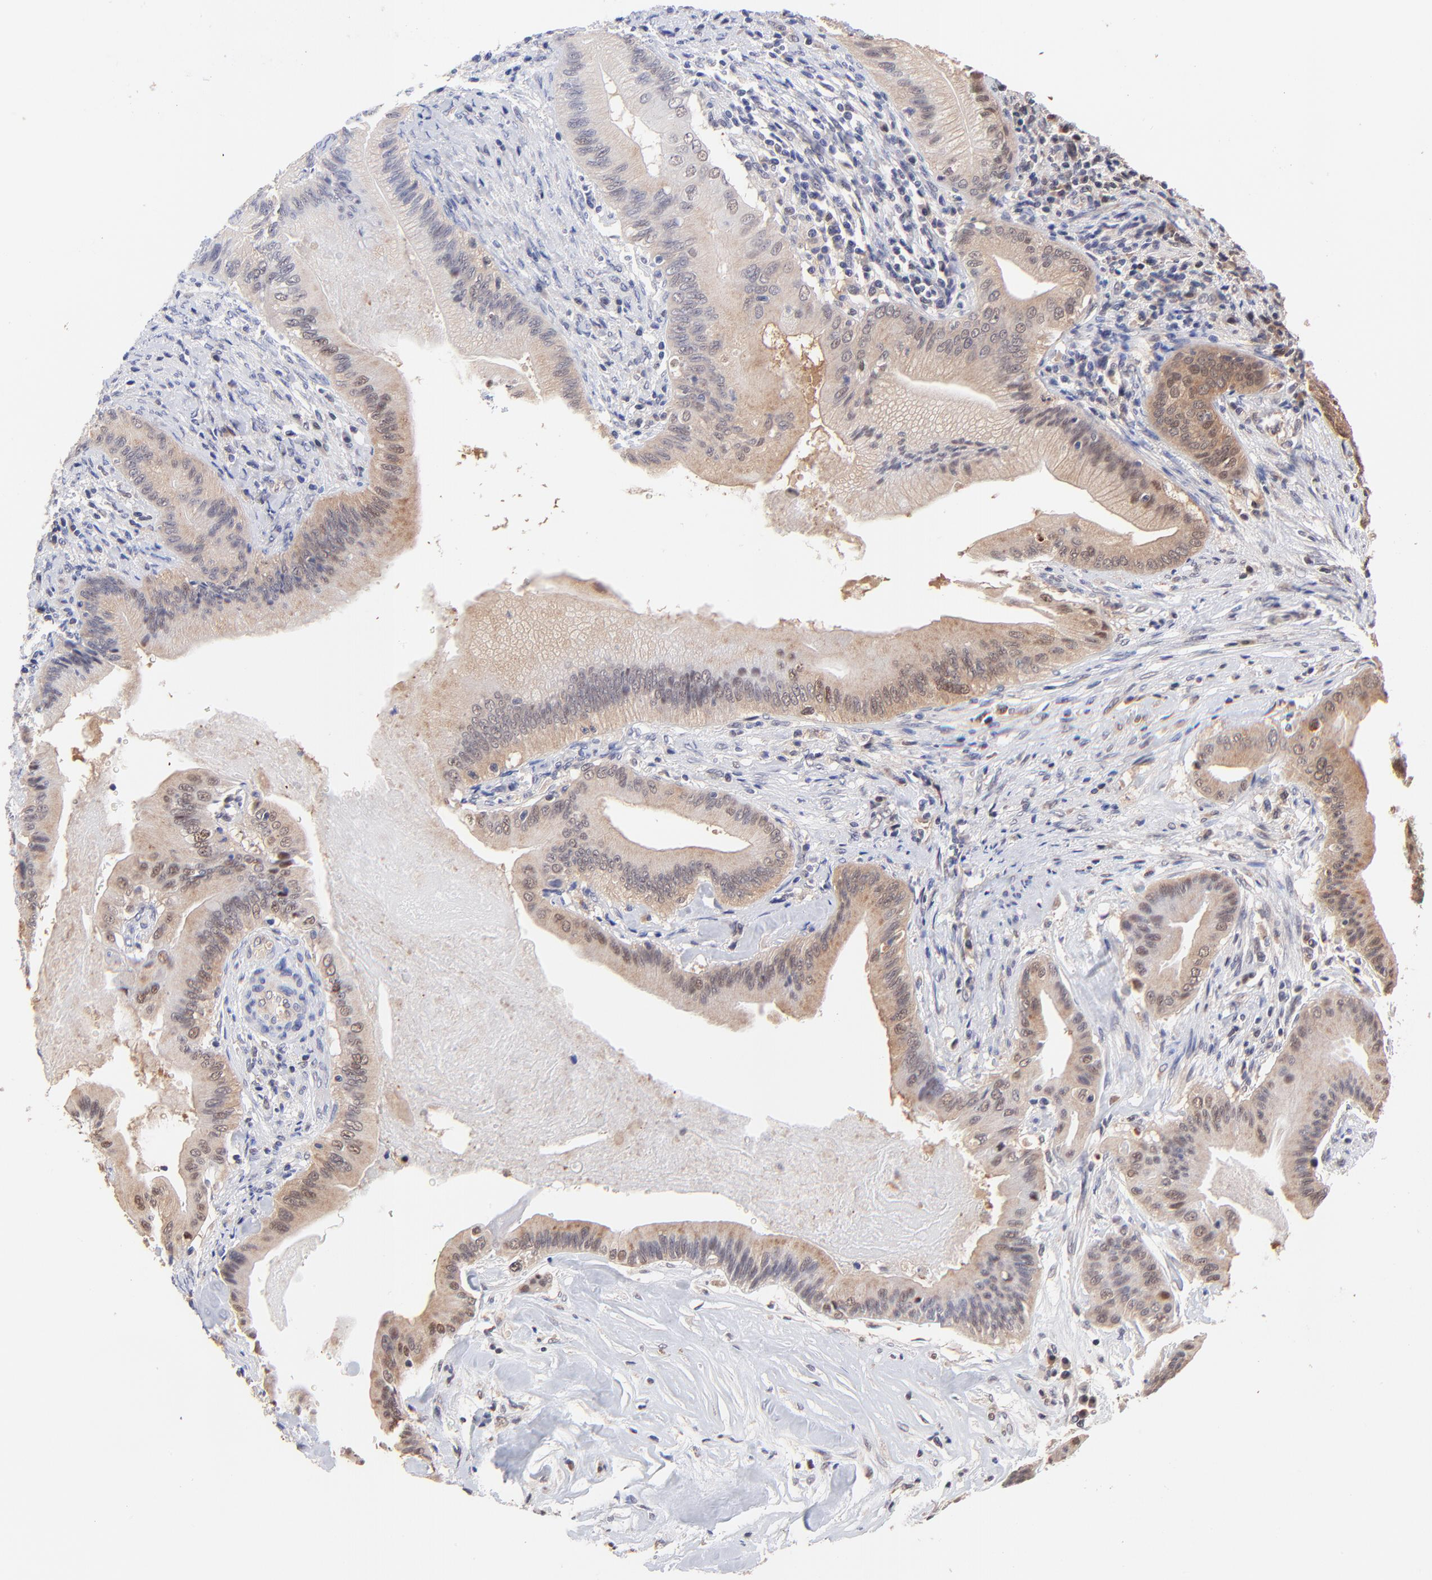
{"staining": {"intensity": "moderate", "quantity": ">75%", "location": "cytoplasmic/membranous"}, "tissue": "liver cancer", "cell_type": "Tumor cells", "image_type": "cancer", "snomed": [{"axis": "morphology", "description": "Cholangiocarcinoma"}, {"axis": "topography", "description": "Liver"}], "caption": "Immunohistochemical staining of human liver cancer (cholangiocarcinoma) demonstrates medium levels of moderate cytoplasmic/membranous expression in approximately >75% of tumor cells.", "gene": "PSMA6", "patient": {"sex": "male", "age": 58}}